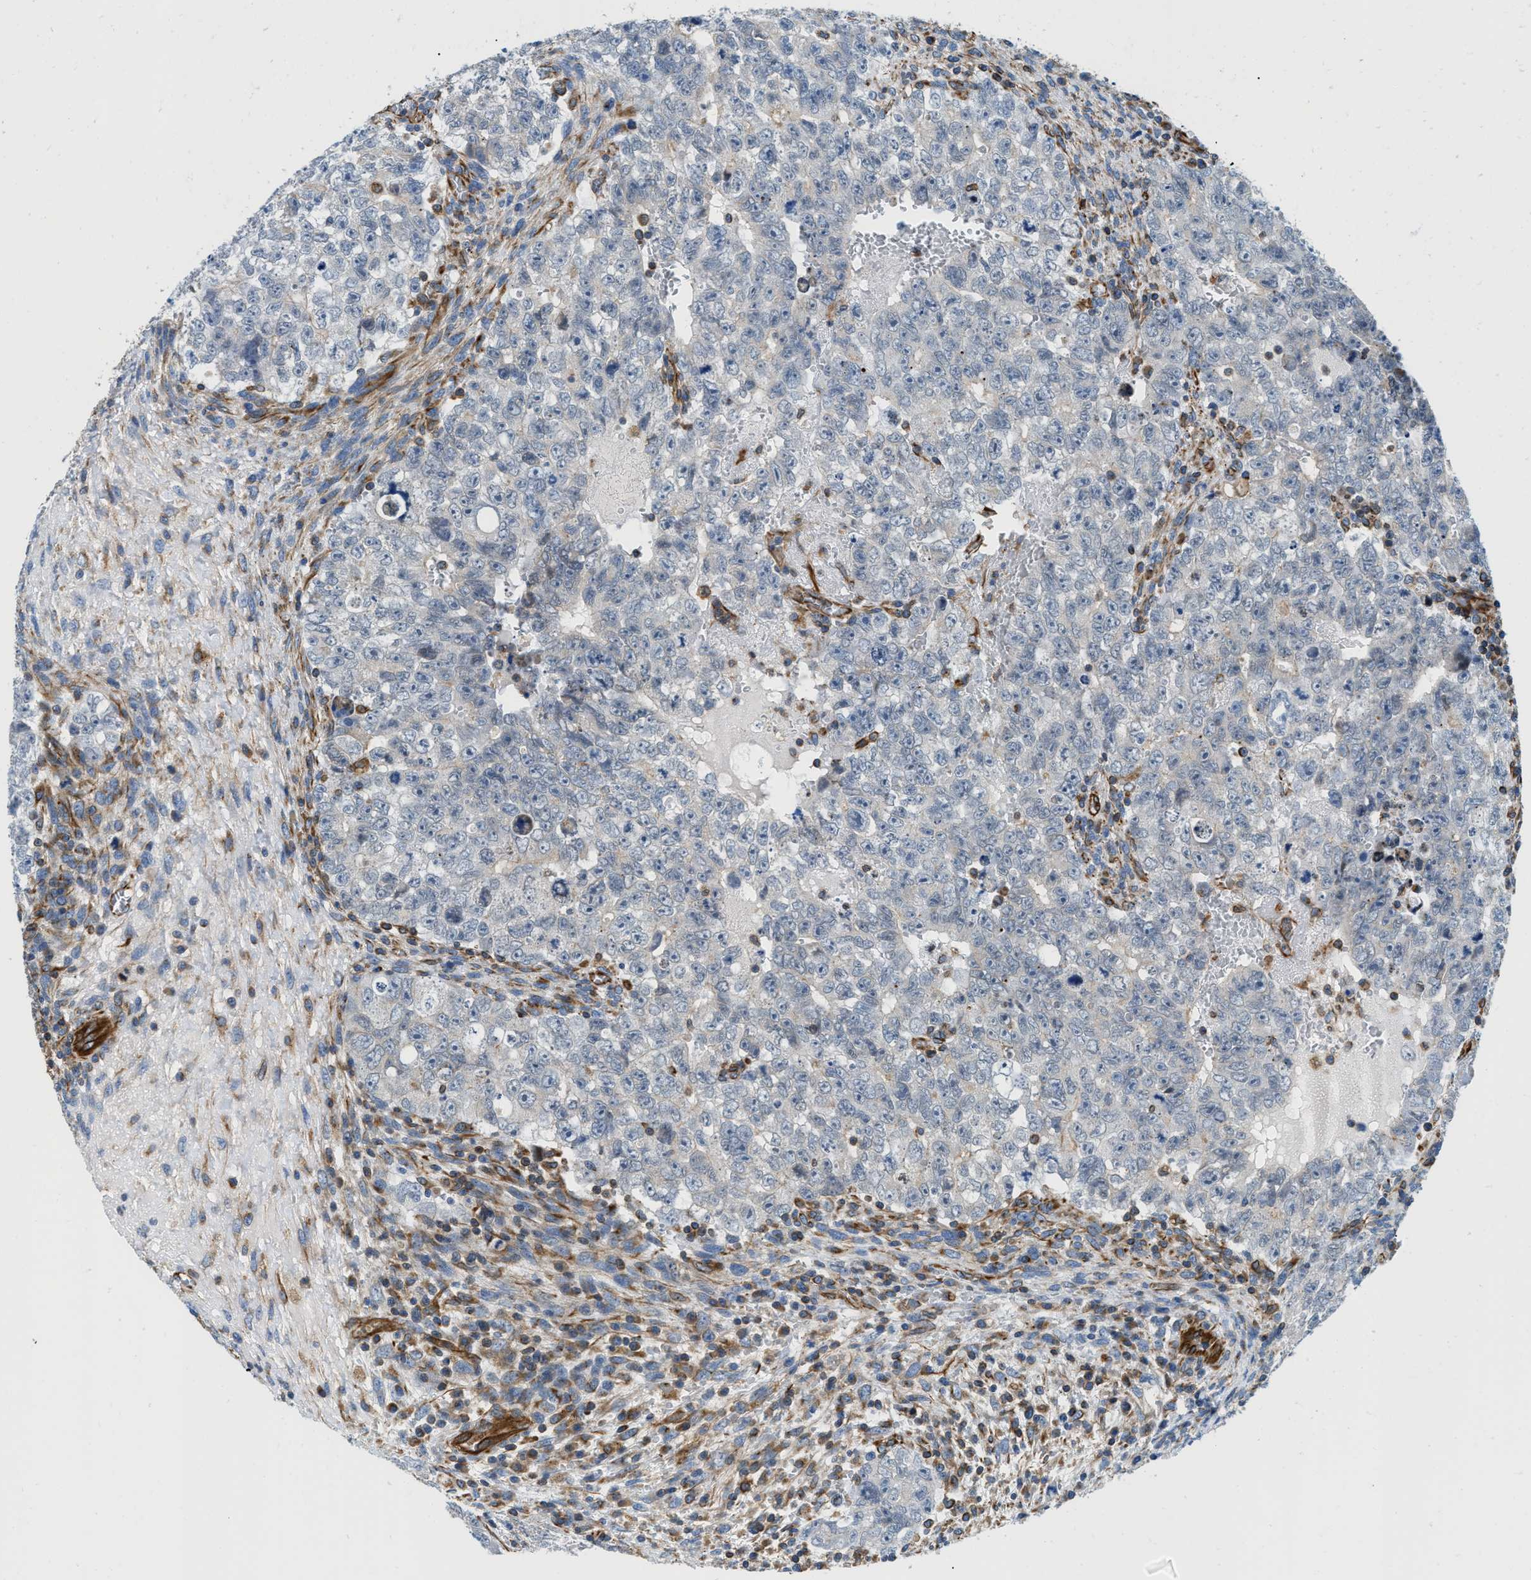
{"staining": {"intensity": "negative", "quantity": "none", "location": "none"}, "tissue": "testis cancer", "cell_type": "Tumor cells", "image_type": "cancer", "snomed": [{"axis": "morphology", "description": "Seminoma, NOS"}, {"axis": "morphology", "description": "Carcinoma, Embryonal, NOS"}, {"axis": "topography", "description": "Testis"}], "caption": "IHC micrograph of neoplastic tissue: human embryonal carcinoma (testis) stained with DAB displays no significant protein positivity in tumor cells. Brightfield microscopy of immunohistochemistry (IHC) stained with DAB (3,3'-diaminobenzidine) (brown) and hematoxylin (blue), captured at high magnification.", "gene": "HSD17B12", "patient": {"sex": "male", "age": 38}}